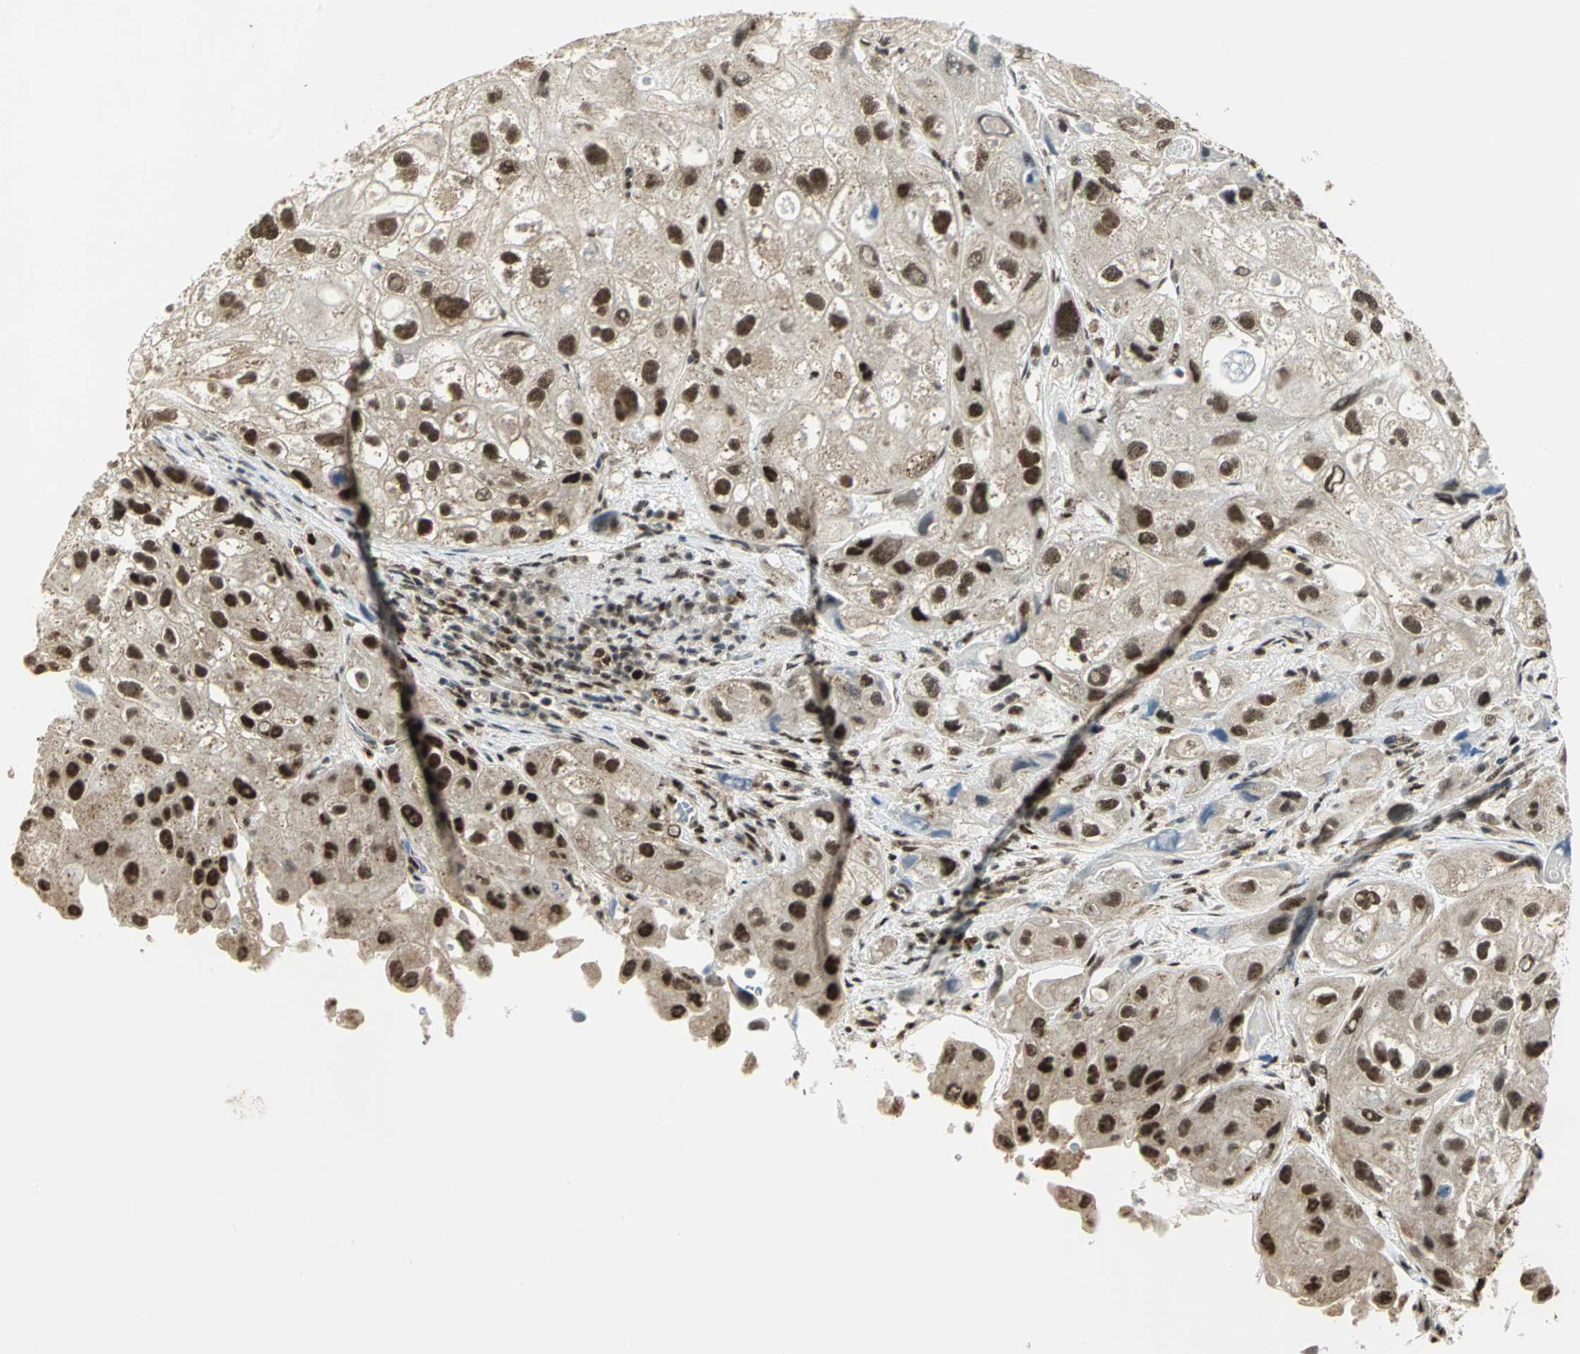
{"staining": {"intensity": "strong", "quantity": ">75%", "location": "cytoplasmic/membranous,nuclear"}, "tissue": "urothelial cancer", "cell_type": "Tumor cells", "image_type": "cancer", "snomed": [{"axis": "morphology", "description": "Urothelial carcinoma, High grade"}, {"axis": "topography", "description": "Urinary bladder"}], "caption": "Immunohistochemical staining of urothelial cancer displays strong cytoplasmic/membranous and nuclear protein expression in about >75% of tumor cells.", "gene": "DDX5", "patient": {"sex": "female", "age": 64}}